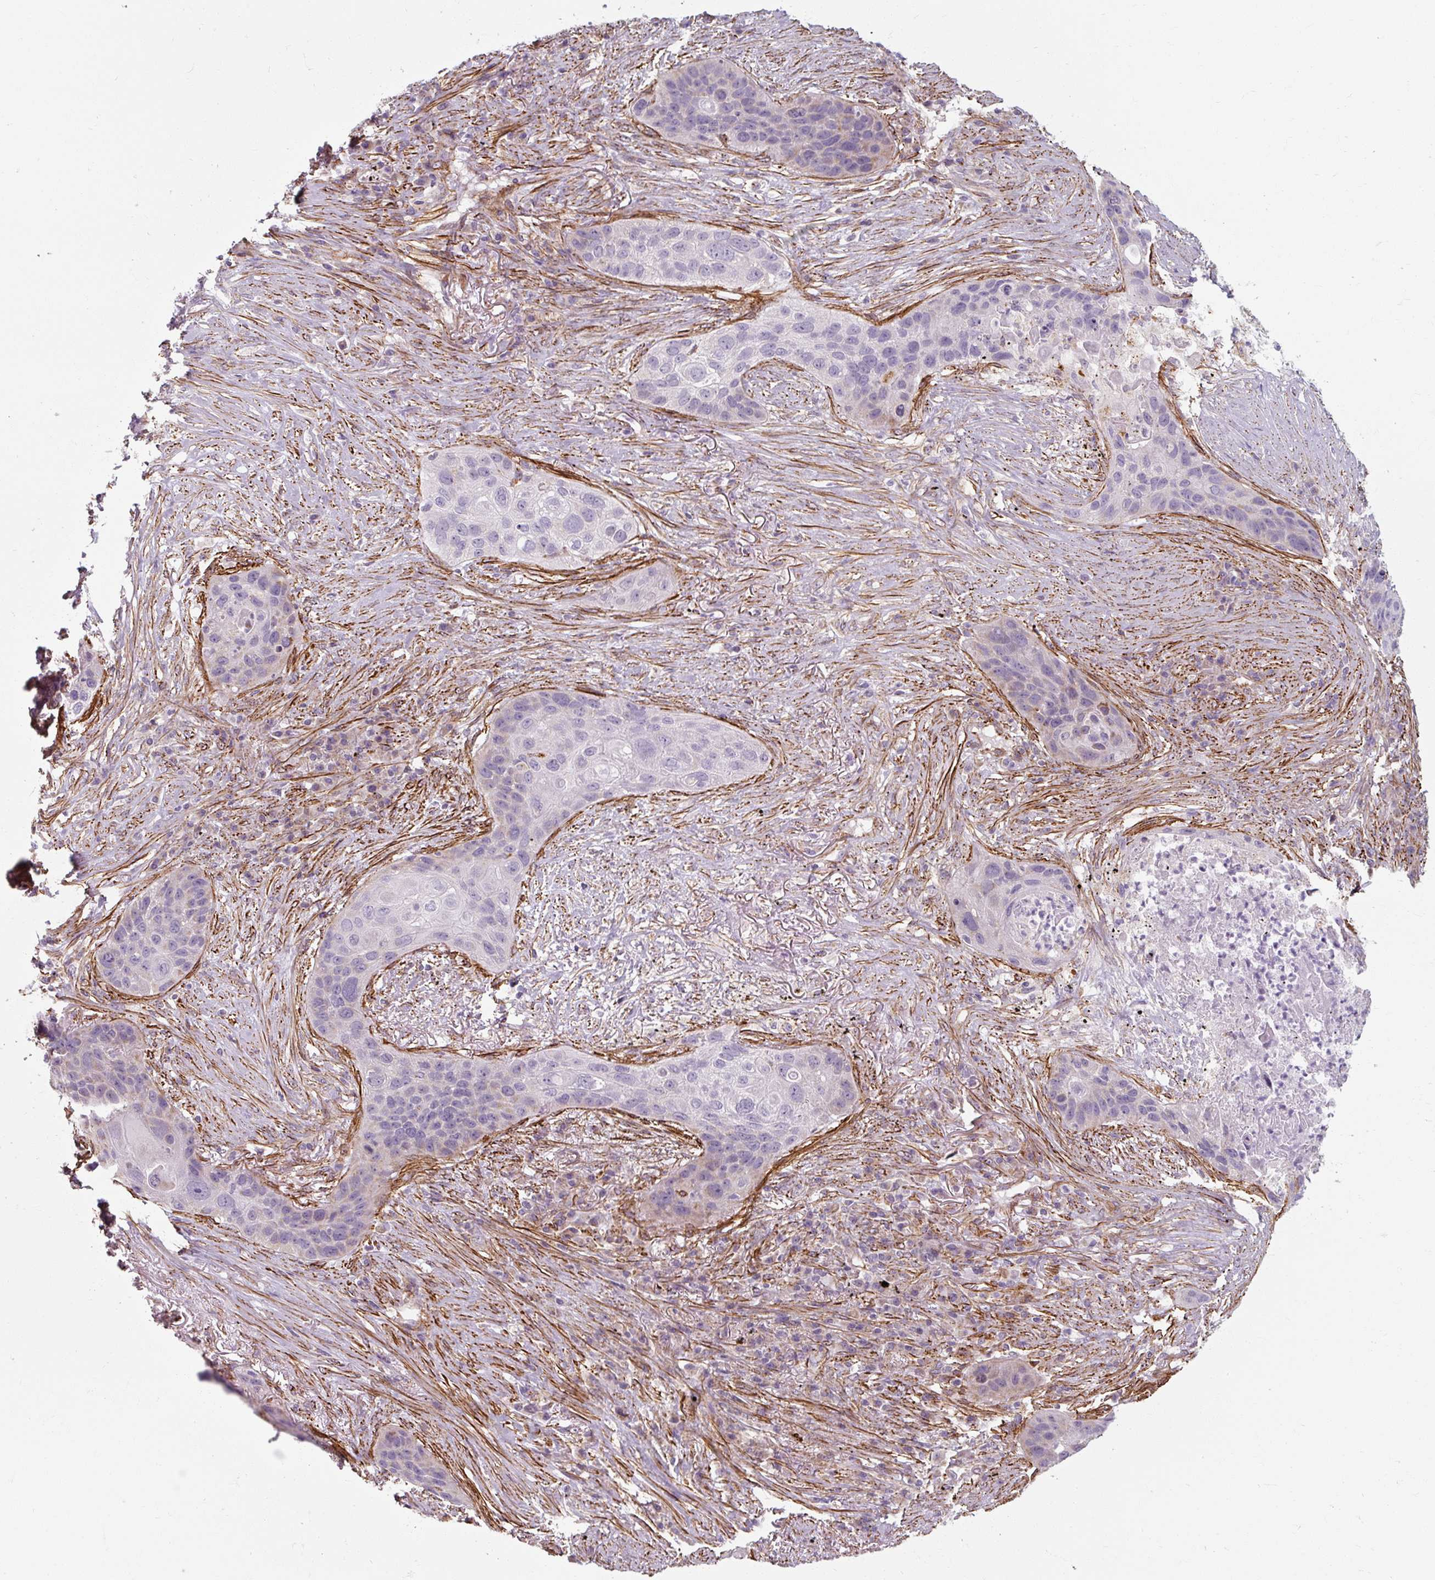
{"staining": {"intensity": "negative", "quantity": "none", "location": "none"}, "tissue": "lung cancer", "cell_type": "Tumor cells", "image_type": "cancer", "snomed": [{"axis": "morphology", "description": "Squamous cell carcinoma, NOS"}, {"axis": "topography", "description": "Lung"}], "caption": "This is a photomicrograph of IHC staining of lung cancer (squamous cell carcinoma), which shows no staining in tumor cells.", "gene": "MRPS5", "patient": {"sex": "female", "age": 63}}